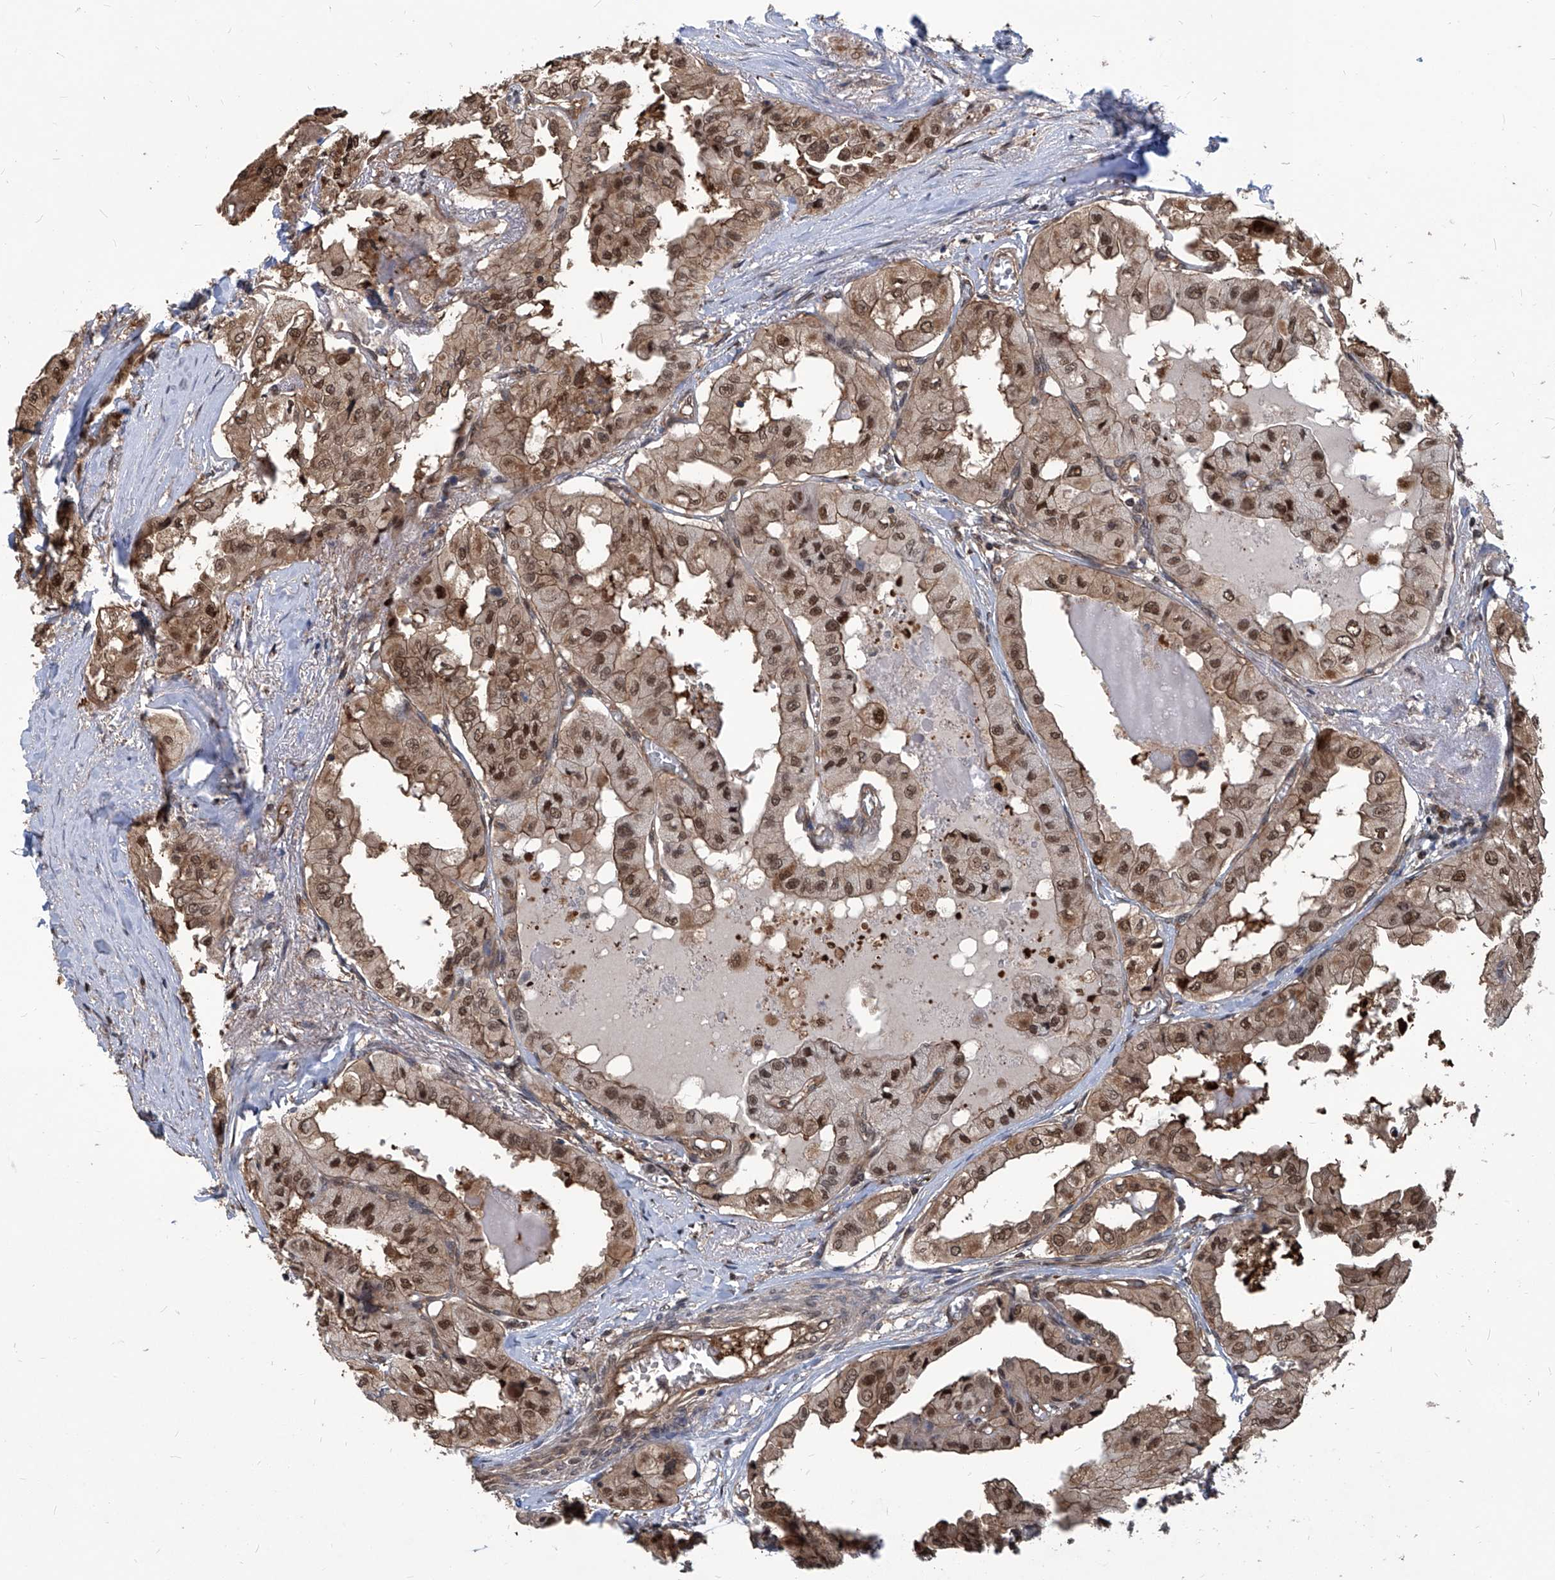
{"staining": {"intensity": "moderate", "quantity": ">75%", "location": "cytoplasmic/membranous,nuclear"}, "tissue": "thyroid cancer", "cell_type": "Tumor cells", "image_type": "cancer", "snomed": [{"axis": "morphology", "description": "Papillary adenocarcinoma, NOS"}, {"axis": "topography", "description": "Thyroid gland"}], "caption": "About >75% of tumor cells in human thyroid papillary adenocarcinoma reveal moderate cytoplasmic/membranous and nuclear protein positivity as visualized by brown immunohistochemical staining.", "gene": "PSMB1", "patient": {"sex": "female", "age": 59}}